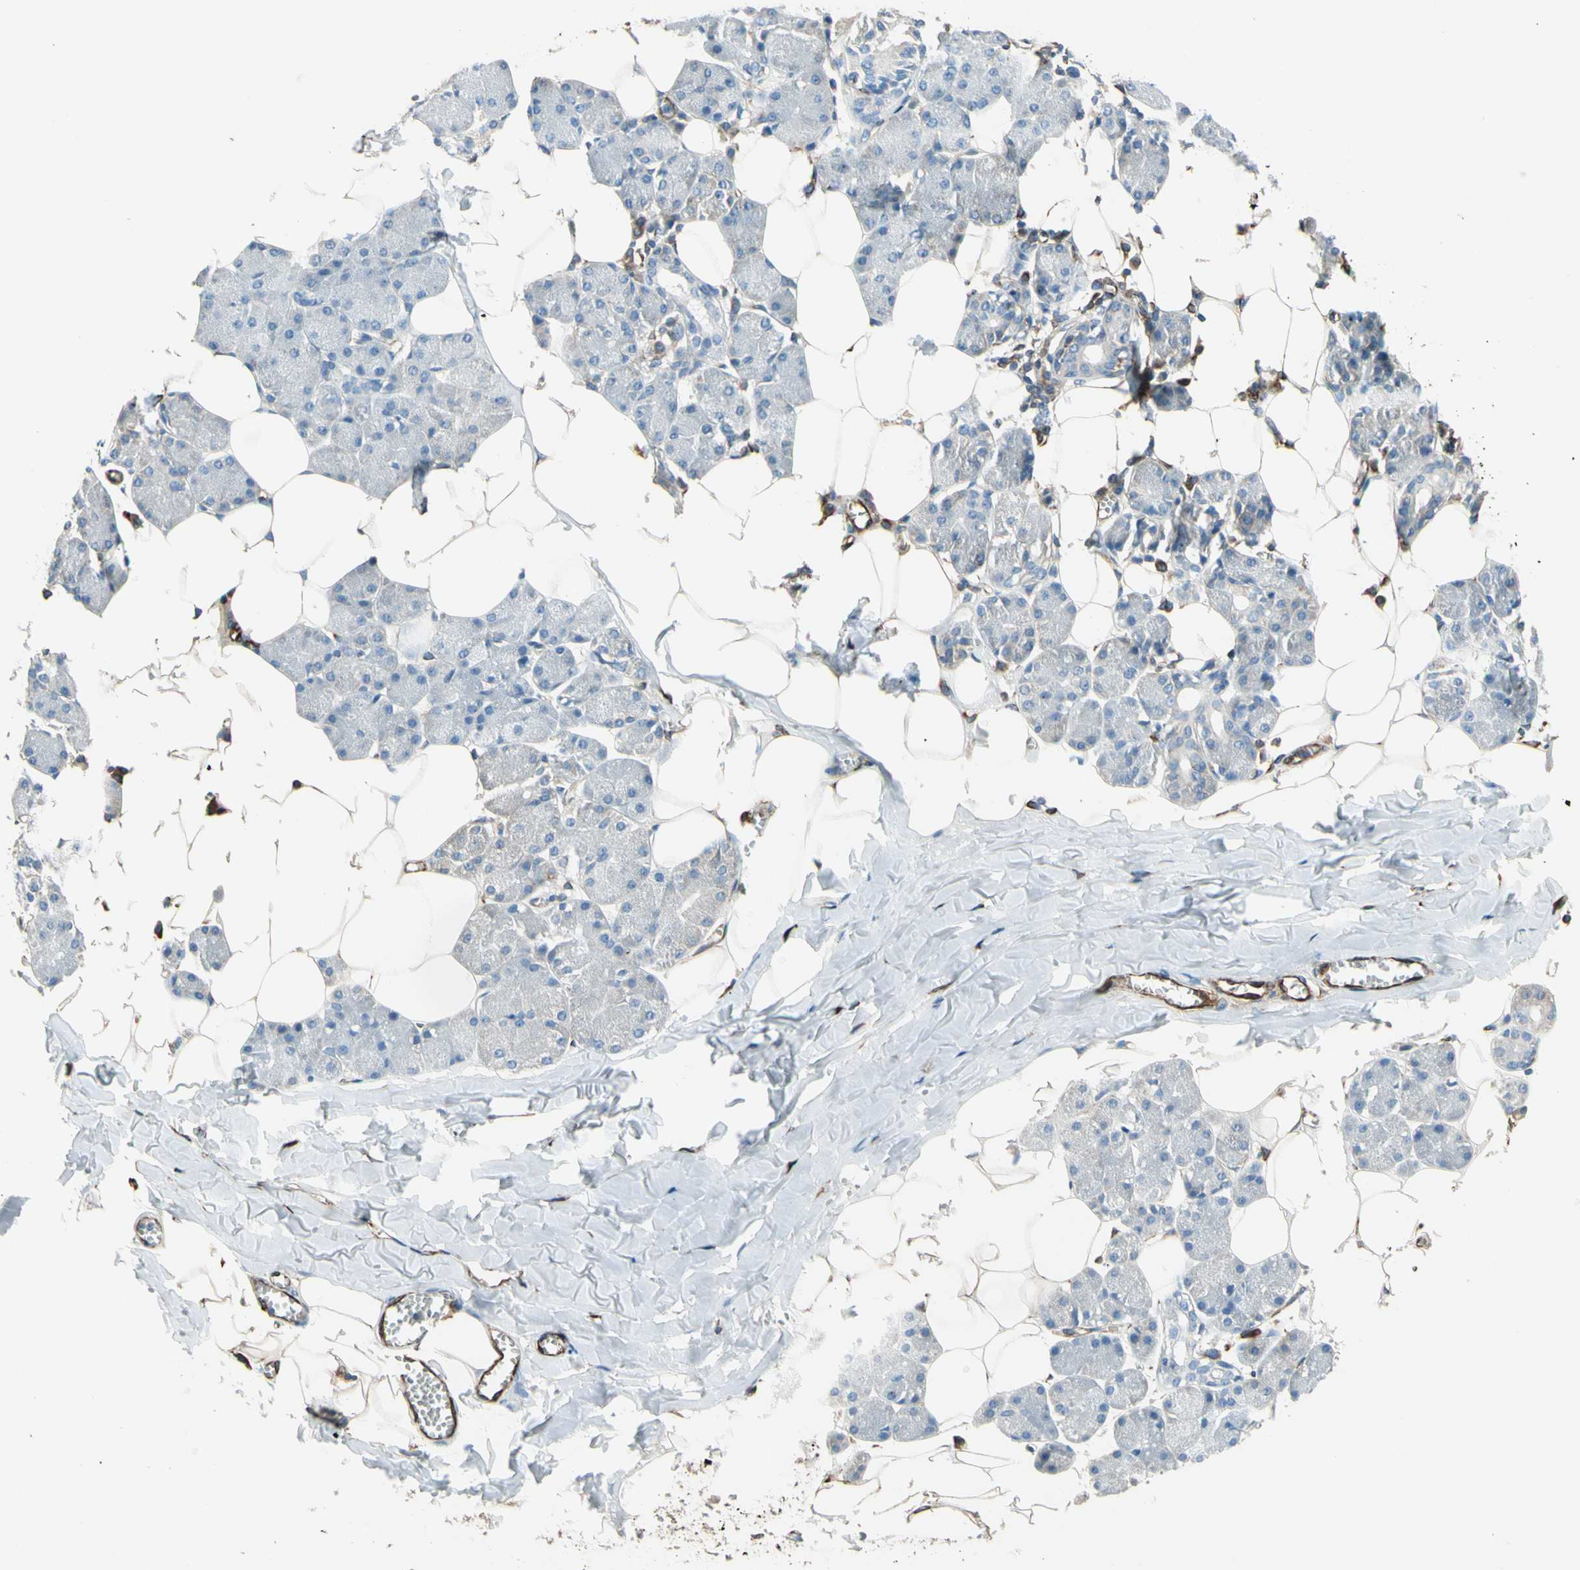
{"staining": {"intensity": "weak", "quantity": "25%-75%", "location": "cytoplasmic/membranous"}, "tissue": "salivary gland", "cell_type": "Glandular cells", "image_type": "normal", "snomed": [{"axis": "morphology", "description": "Normal tissue, NOS"}, {"axis": "morphology", "description": "Adenoma, NOS"}, {"axis": "topography", "description": "Salivary gland"}], "caption": "Salivary gland stained for a protein demonstrates weak cytoplasmic/membranous positivity in glandular cells. (Stains: DAB (3,3'-diaminobenzidine) in brown, nuclei in blue, Microscopy: brightfield microscopy at high magnification).", "gene": "TRAF2", "patient": {"sex": "female", "age": 32}}